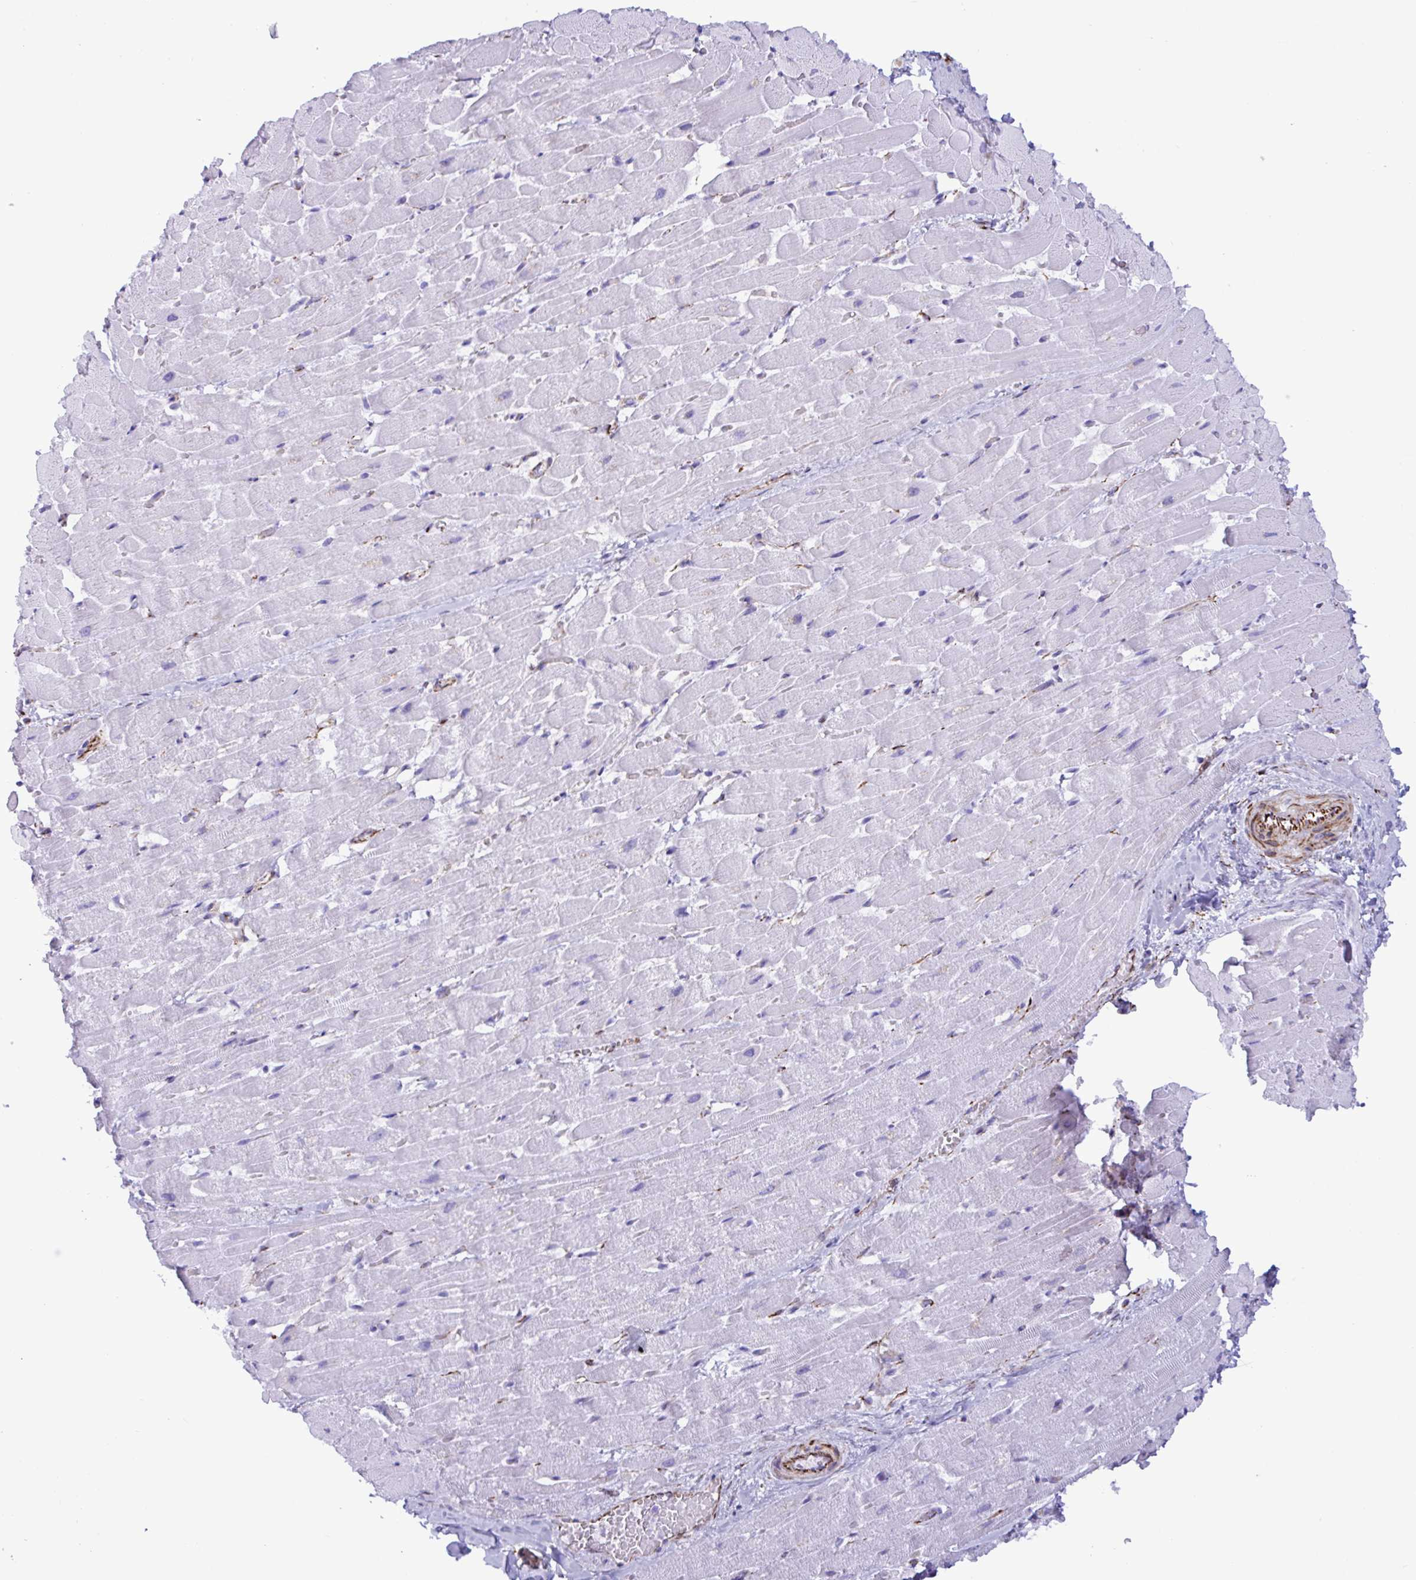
{"staining": {"intensity": "negative", "quantity": "none", "location": "none"}, "tissue": "heart muscle", "cell_type": "Cardiomyocytes", "image_type": "normal", "snomed": [{"axis": "morphology", "description": "Normal tissue, NOS"}, {"axis": "topography", "description": "Heart"}], "caption": "The immunohistochemistry micrograph has no significant positivity in cardiomyocytes of heart muscle.", "gene": "SMAD5", "patient": {"sex": "male", "age": 37}}